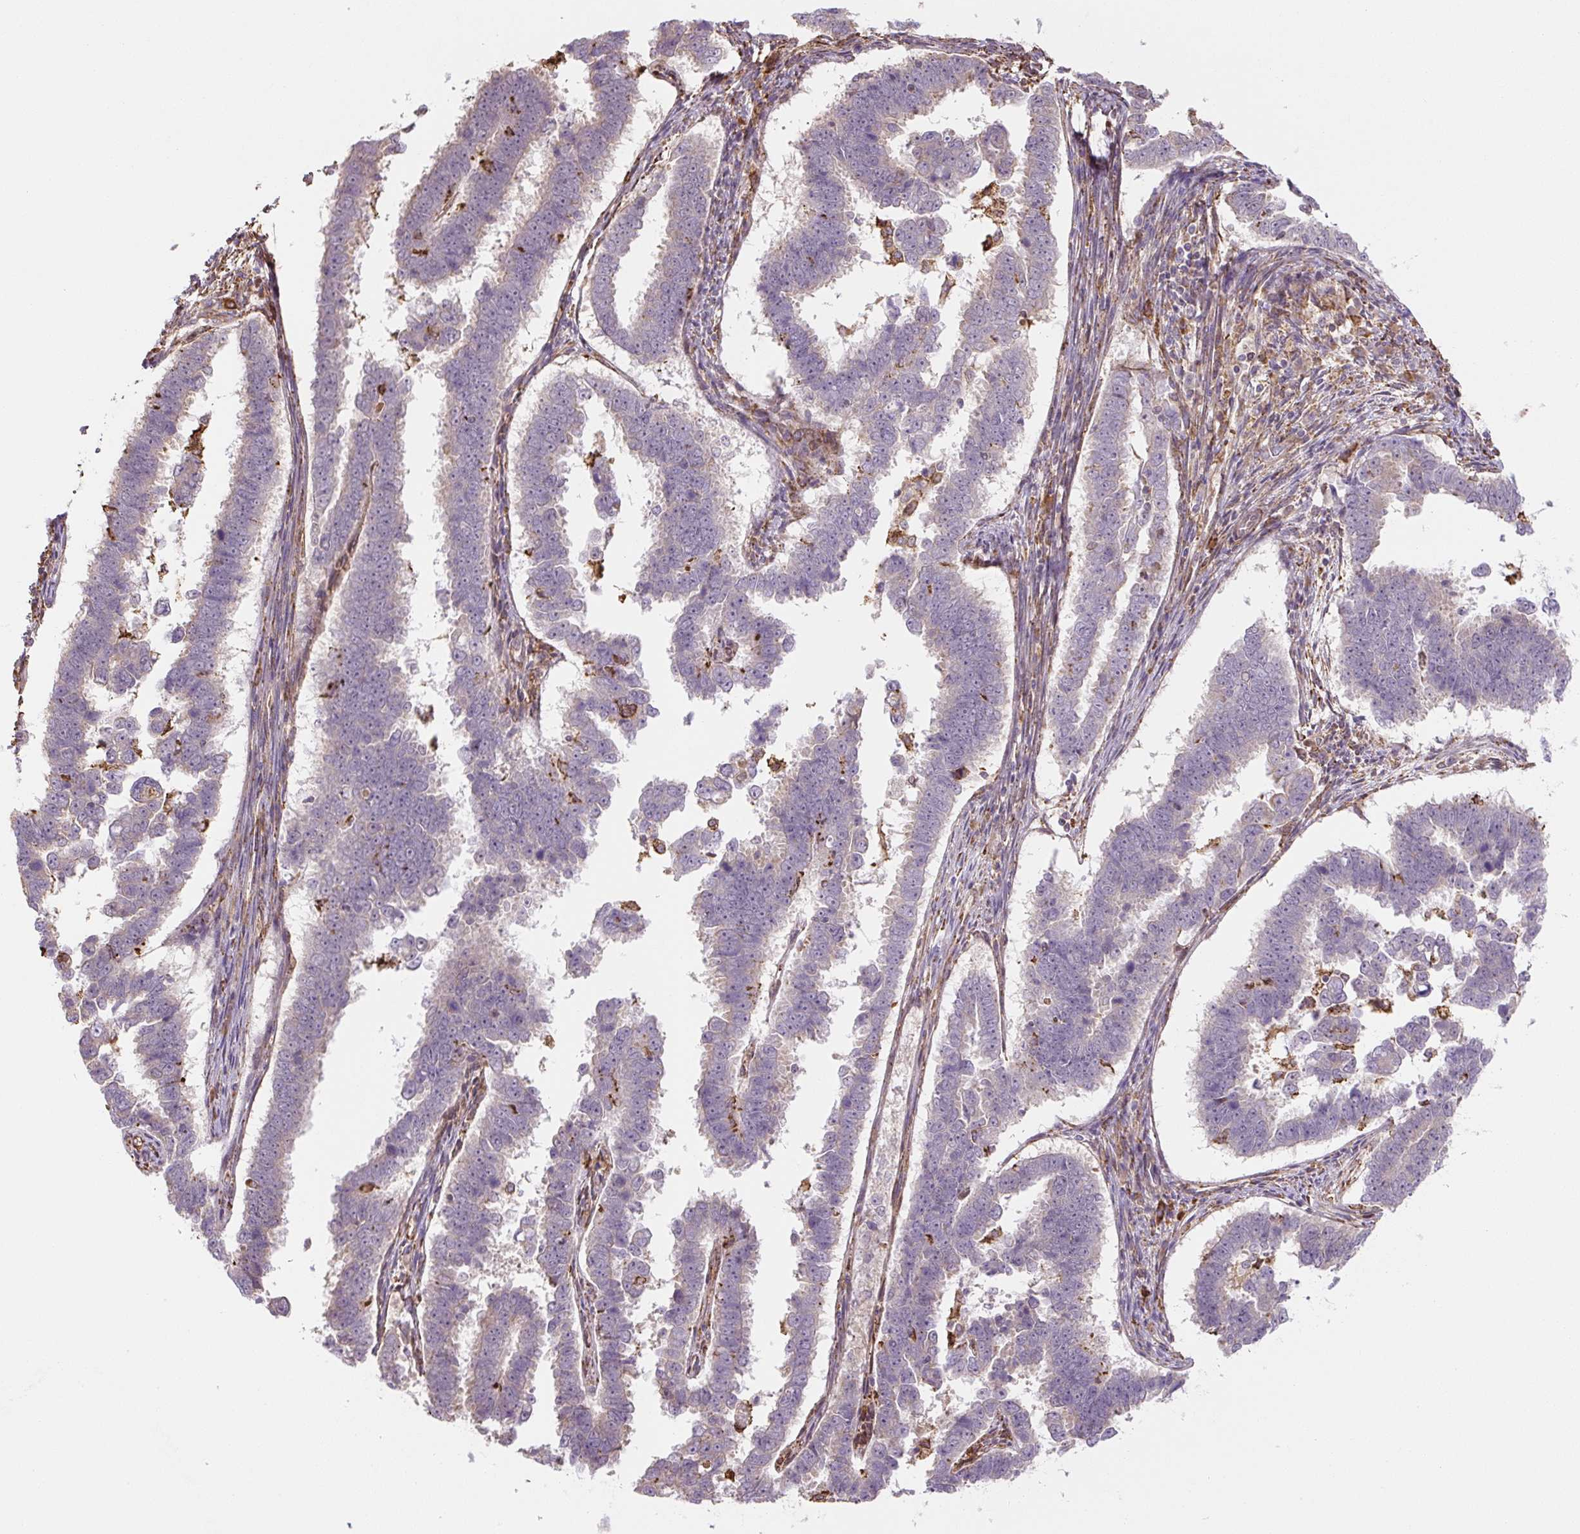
{"staining": {"intensity": "negative", "quantity": "none", "location": "none"}, "tissue": "endometrial cancer", "cell_type": "Tumor cells", "image_type": "cancer", "snomed": [{"axis": "morphology", "description": "Adenocarcinoma, NOS"}, {"axis": "topography", "description": "Endometrium"}], "caption": "Micrograph shows no significant protein positivity in tumor cells of endometrial cancer.", "gene": "RASA1", "patient": {"sex": "female", "age": 75}}